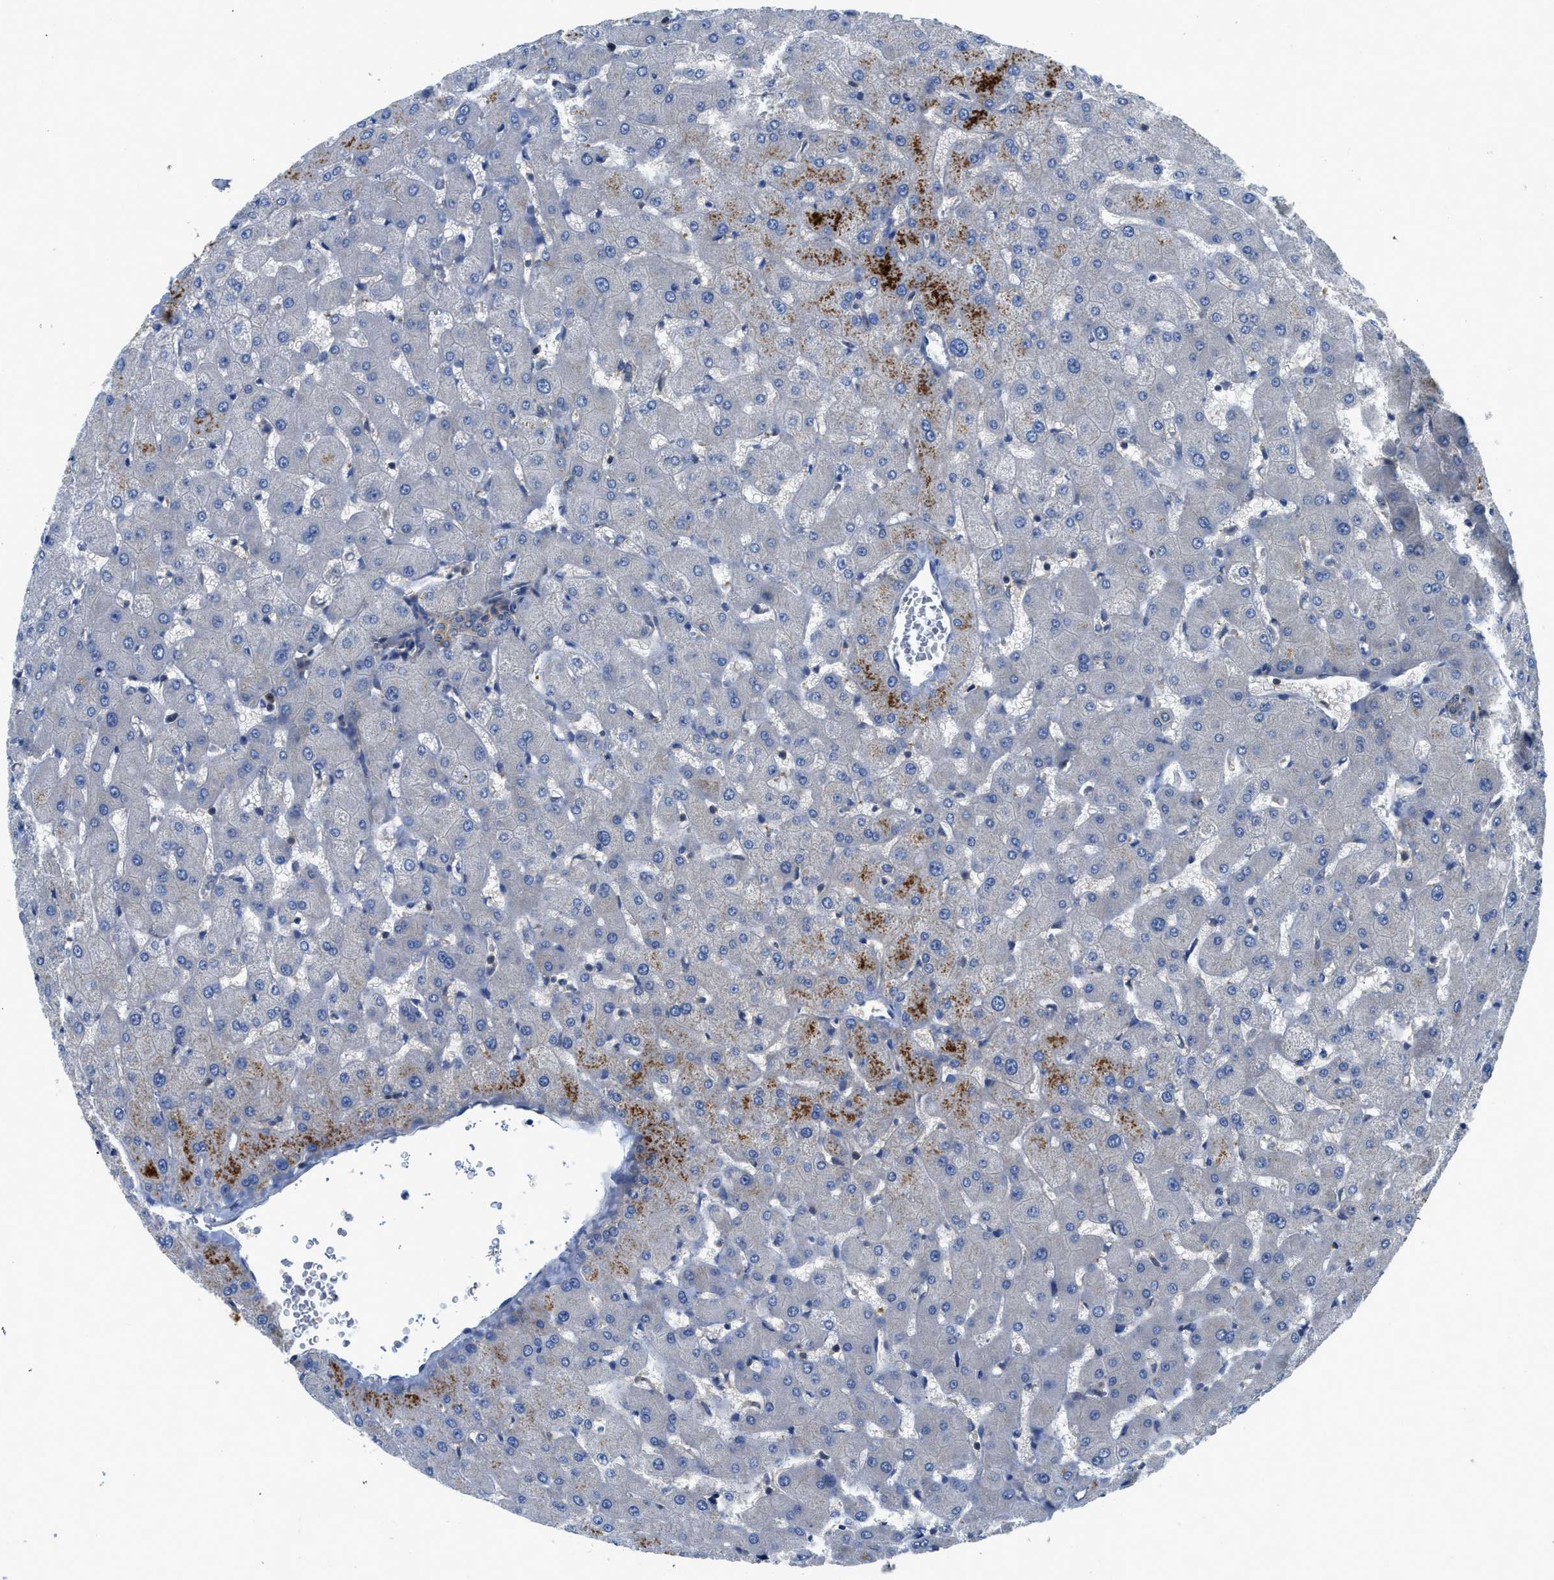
{"staining": {"intensity": "negative", "quantity": "none", "location": "none"}, "tissue": "liver", "cell_type": "Cholangiocytes", "image_type": "normal", "snomed": [{"axis": "morphology", "description": "Normal tissue, NOS"}, {"axis": "topography", "description": "Liver"}], "caption": "Histopathology image shows no significant protein staining in cholangiocytes of normal liver.", "gene": "PANX1", "patient": {"sex": "female", "age": 63}}